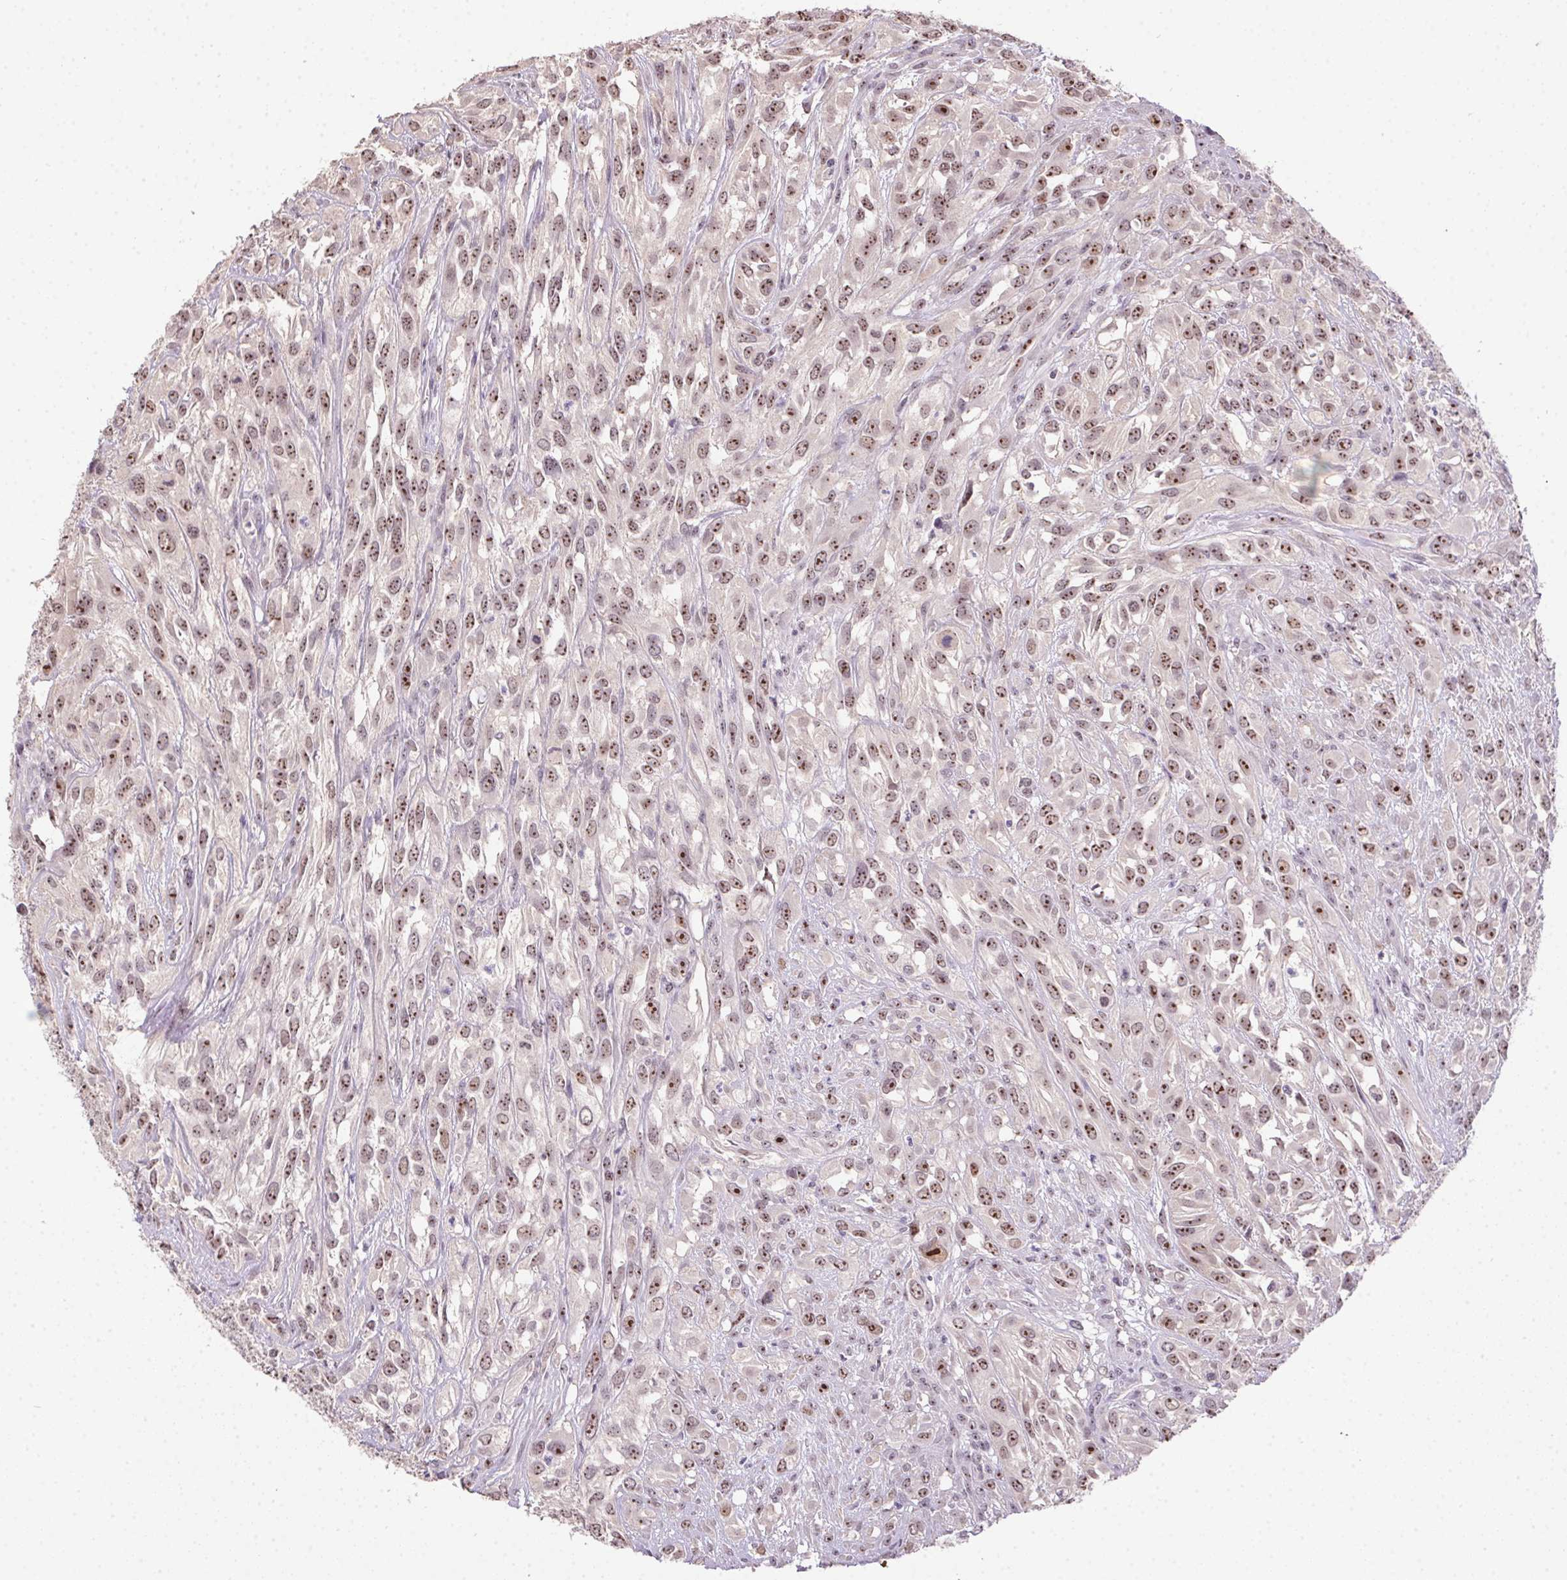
{"staining": {"intensity": "weak", "quantity": ">75%", "location": "nuclear"}, "tissue": "urothelial cancer", "cell_type": "Tumor cells", "image_type": "cancer", "snomed": [{"axis": "morphology", "description": "Urothelial carcinoma, High grade"}, {"axis": "topography", "description": "Urinary bladder"}], "caption": "A brown stain shows weak nuclear positivity of a protein in urothelial carcinoma (high-grade) tumor cells. The protein is shown in brown color, while the nuclei are stained blue.", "gene": "BATF2", "patient": {"sex": "male", "age": 67}}